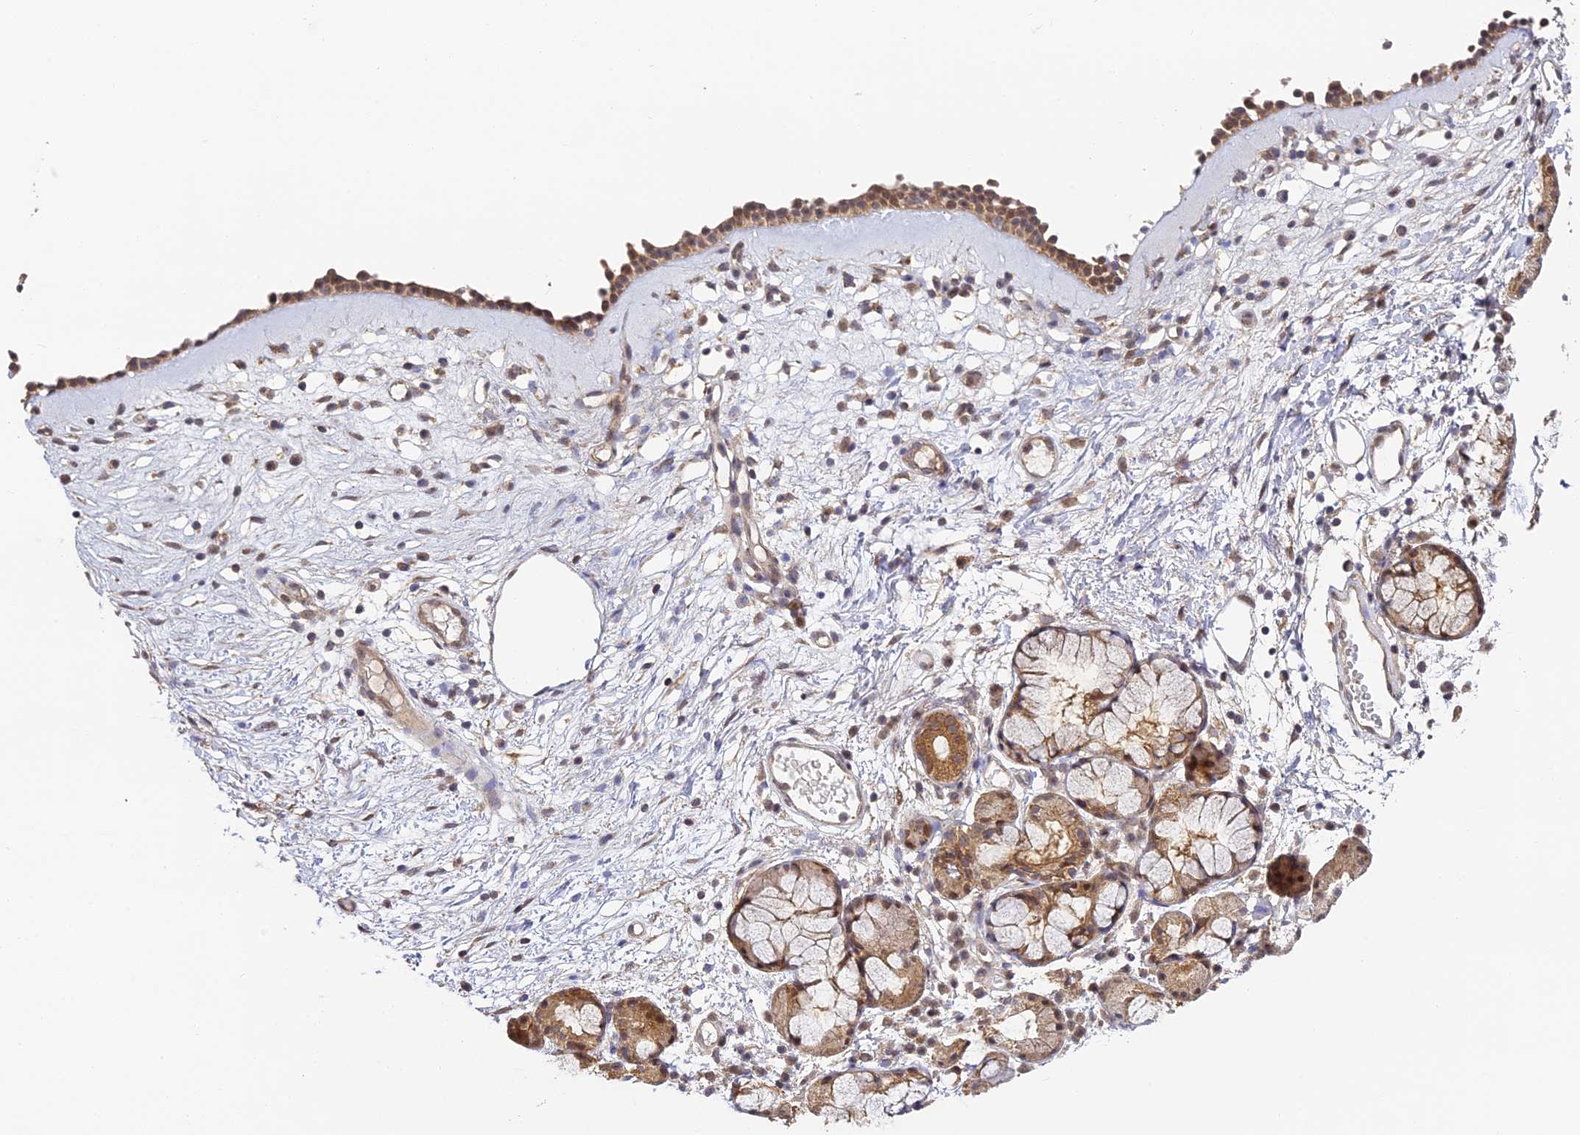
{"staining": {"intensity": "moderate", "quantity": ">75%", "location": "cytoplasmic/membranous"}, "tissue": "nasopharynx", "cell_type": "Respiratory epithelial cells", "image_type": "normal", "snomed": [{"axis": "morphology", "description": "Normal tissue, NOS"}, {"axis": "morphology", "description": "Inflammation, NOS"}, {"axis": "topography", "description": "Nasopharynx"}], "caption": "Moderate cytoplasmic/membranous staining for a protein is identified in approximately >75% of respiratory epithelial cells of unremarkable nasopharynx using IHC.", "gene": "ENSG00000268870", "patient": {"sex": "male", "age": 70}}